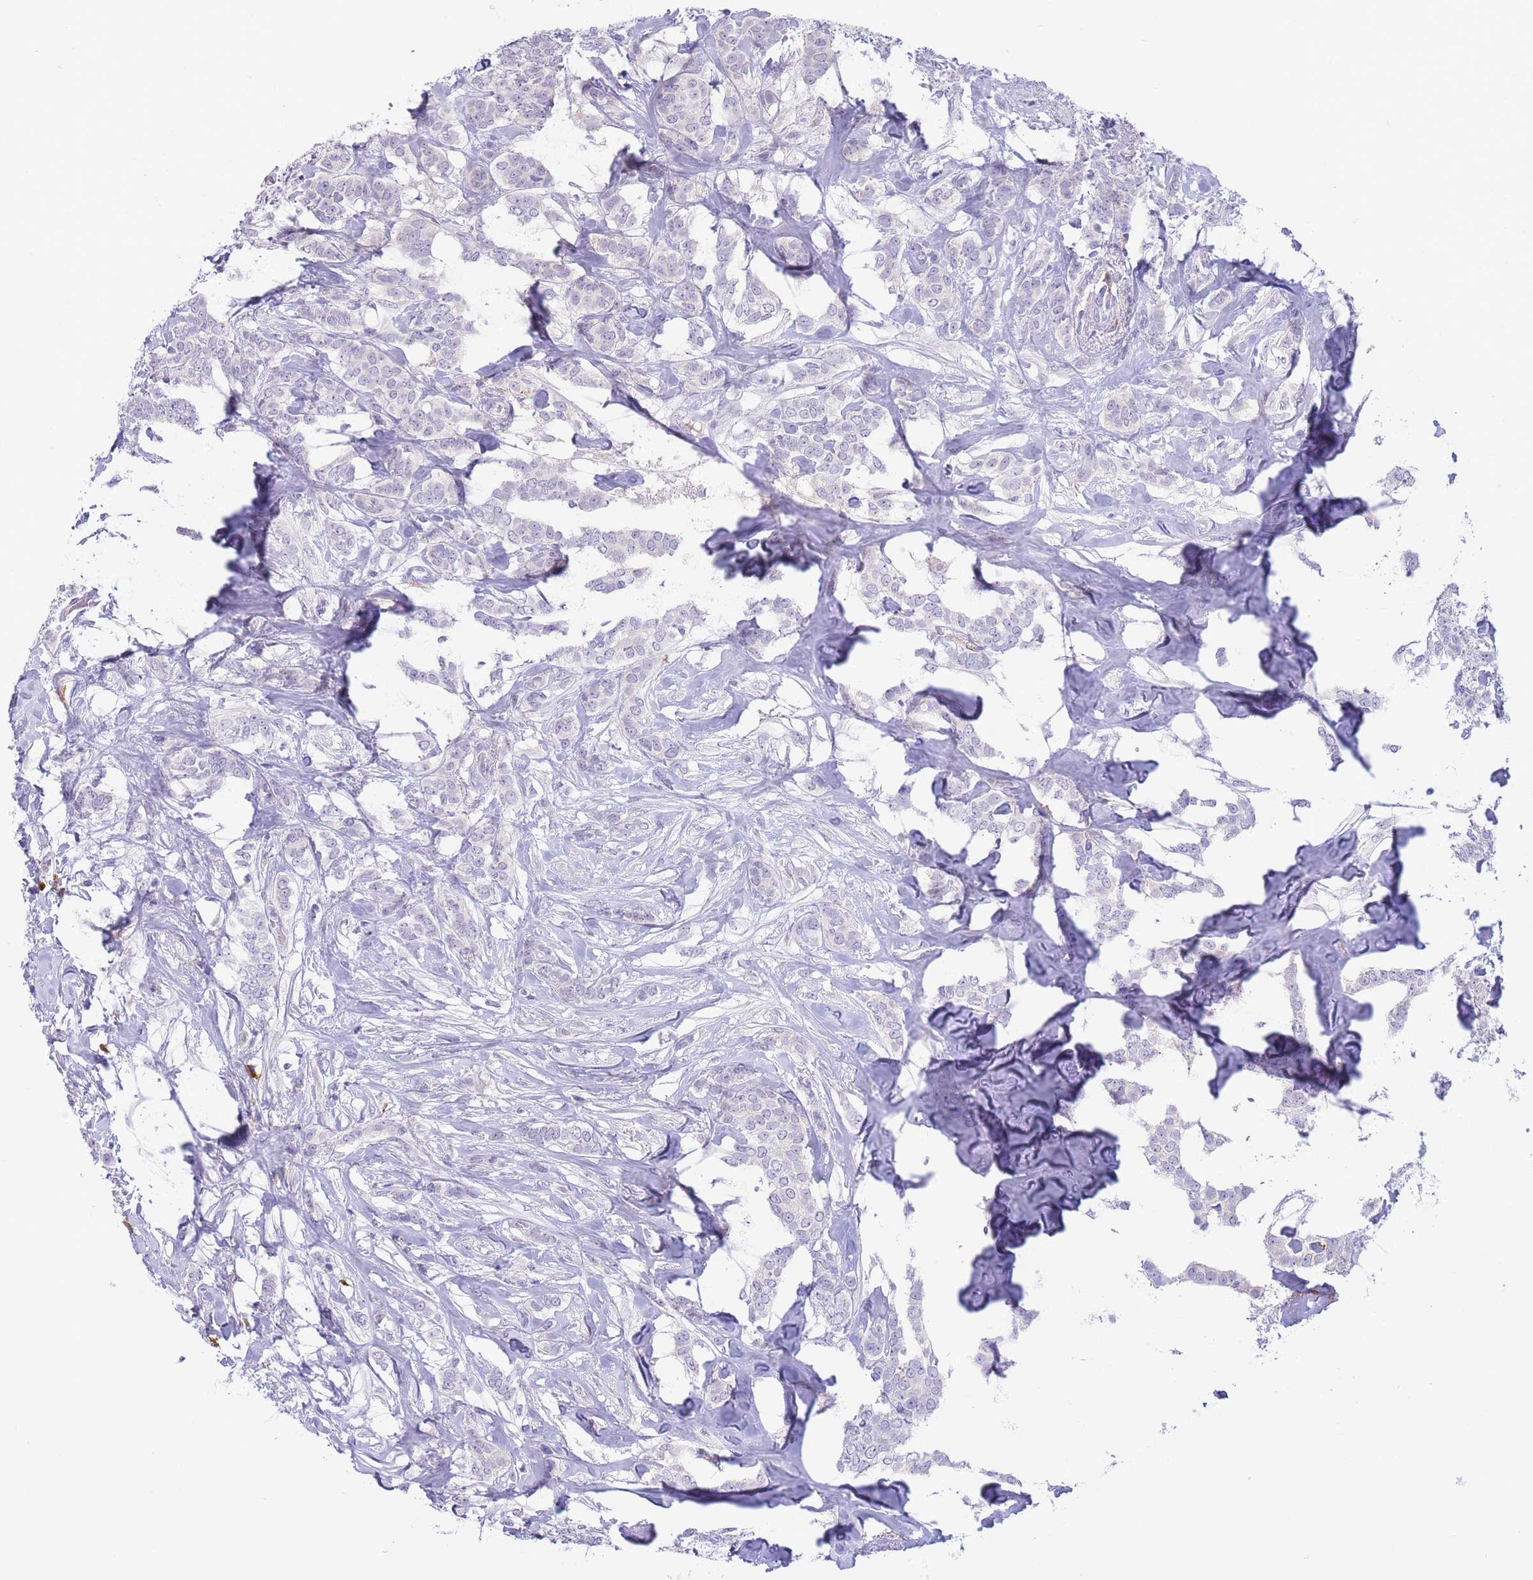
{"staining": {"intensity": "negative", "quantity": "none", "location": "none"}, "tissue": "breast cancer", "cell_type": "Tumor cells", "image_type": "cancer", "snomed": [{"axis": "morphology", "description": "Duct carcinoma"}, {"axis": "topography", "description": "Breast"}], "caption": "DAB (3,3'-diaminobenzidine) immunohistochemical staining of breast invasive ductal carcinoma displays no significant staining in tumor cells.", "gene": "ASAP3", "patient": {"sex": "female", "age": 72}}